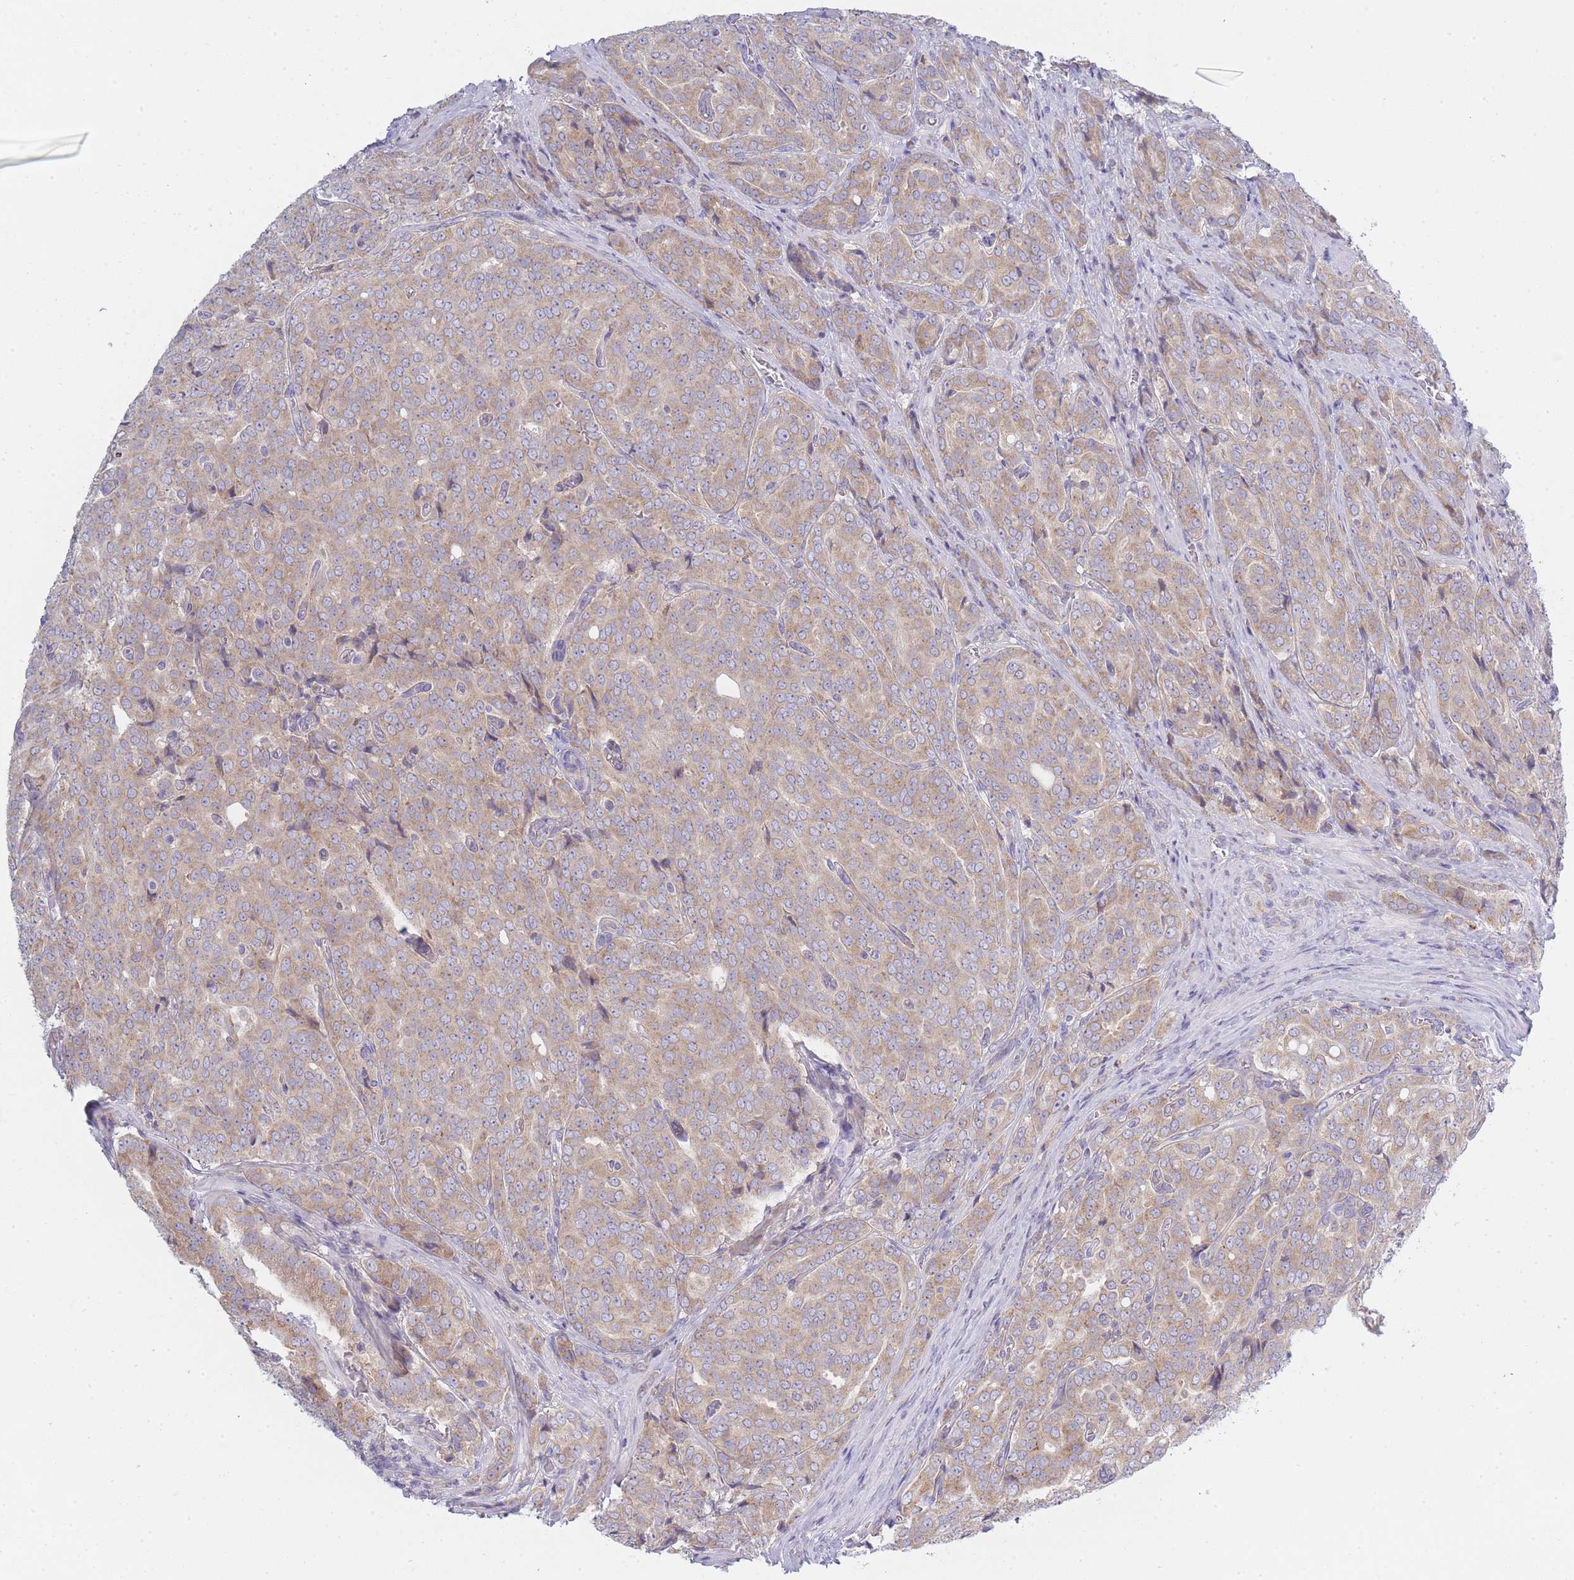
{"staining": {"intensity": "moderate", "quantity": ">75%", "location": "cytoplasmic/membranous"}, "tissue": "prostate cancer", "cell_type": "Tumor cells", "image_type": "cancer", "snomed": [{"axis": "morphology", "description": "Adenocarcinoma, High grade"}, {"axis": "topography", "description": "Prostate"}], "caption": "Moderate cytoplasmic/membranous positivity for a protein is present in approximately >75% of tumor cells of adenocarcinoma (high-grade) (prostate) using immunohistochemistry.", "gene": "OR5L2", "patient": {"sex": "male", "age": 68}}